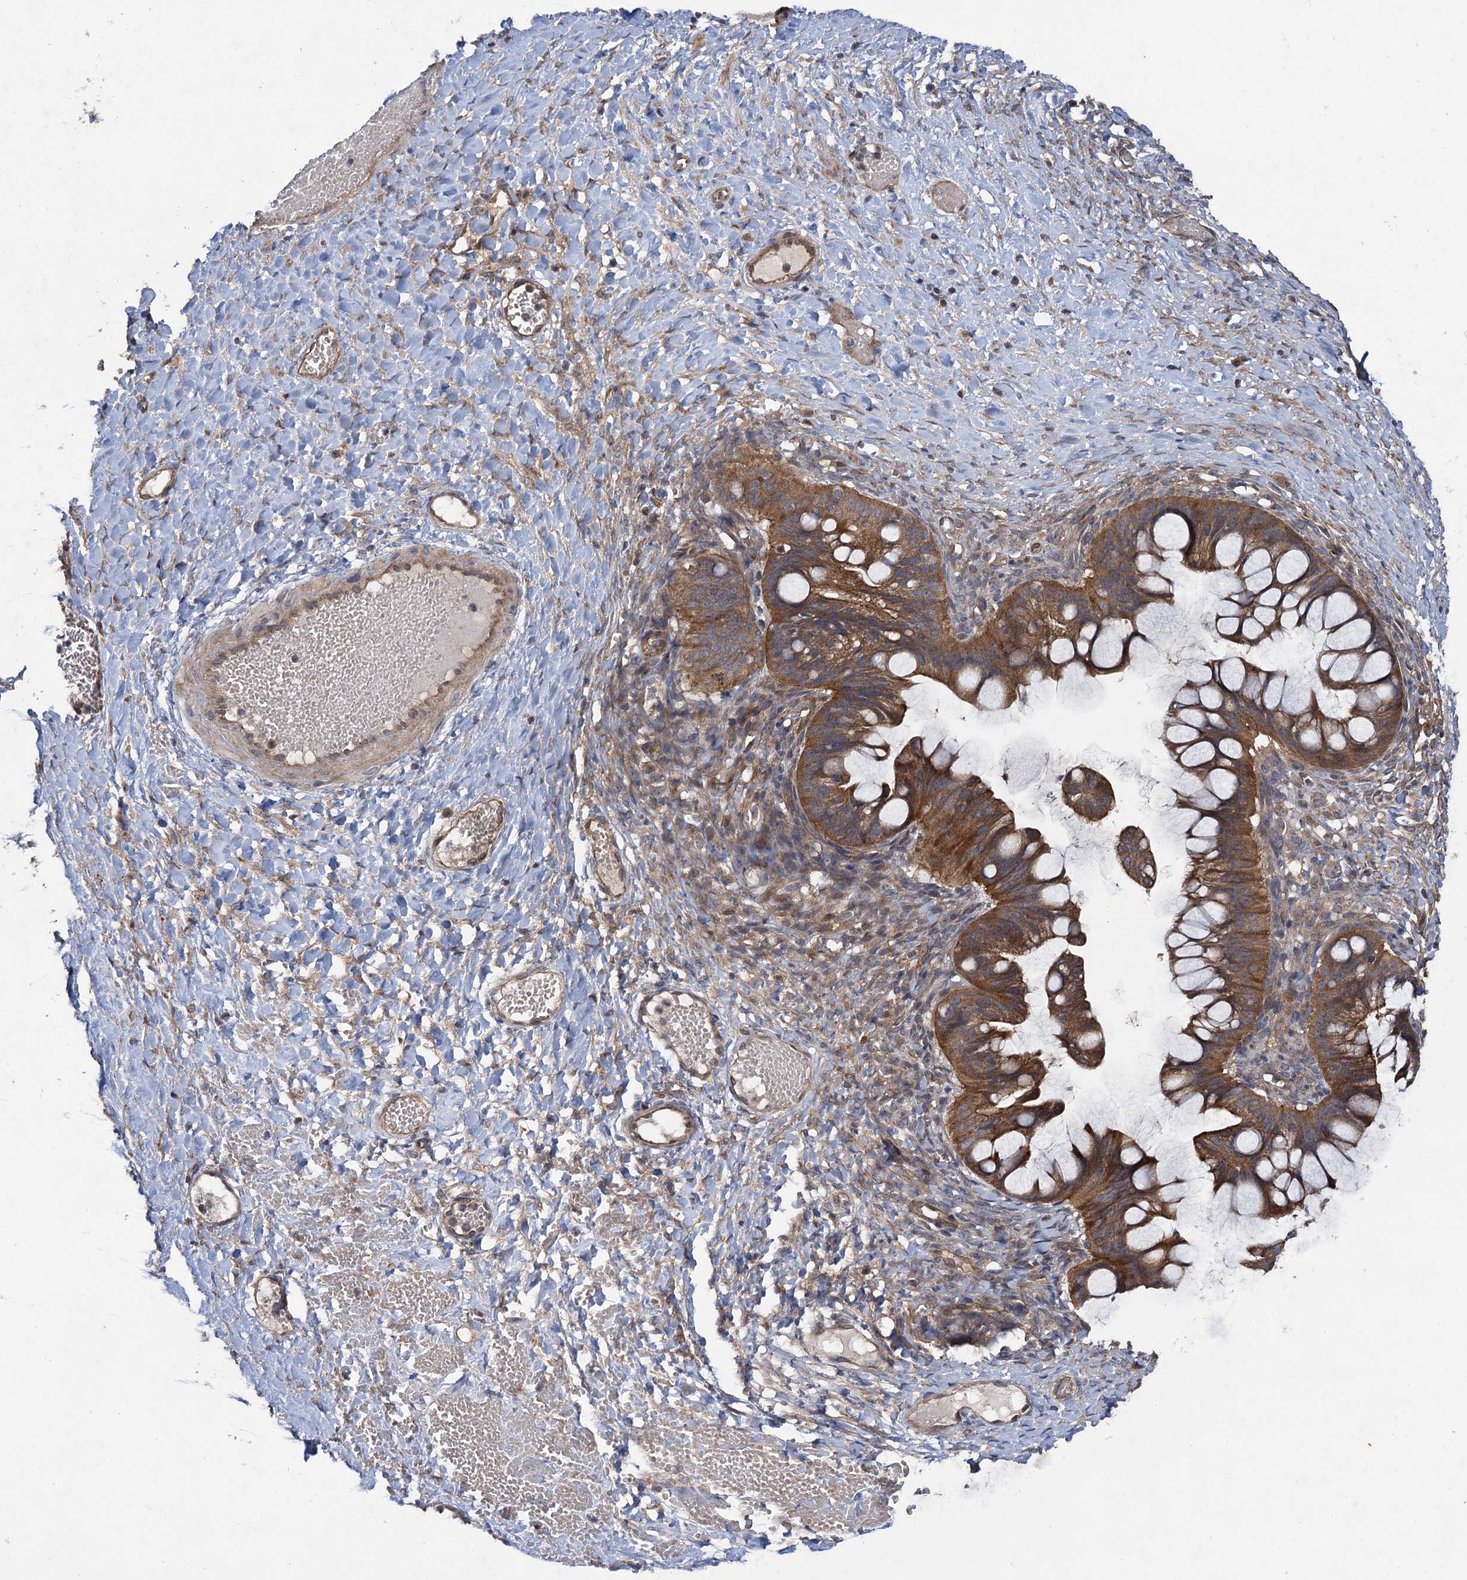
{"staining": {"intensity": "moderate", "quantity": ">75%", "location": "cytoplasmic/membranous"}, "tissue": "ovarian cancer", "cell_type": "Tumor cells", "image_type": "cancer", "snomed": [{"axis": "morphology", "description": "Cystadenocarcinoma, mucinous, NOS"}, {"axis": "topography", "description": "Ovary"}], "caption": "The image exhibits a brown stain indicating the presence of a protein in the cytoplasmic/membranous of tumor cells in mucinous cystadenocarcinoma (ovarian).", "gene": "HAUS1", "patient": {"sex": "female", "age": 73}}